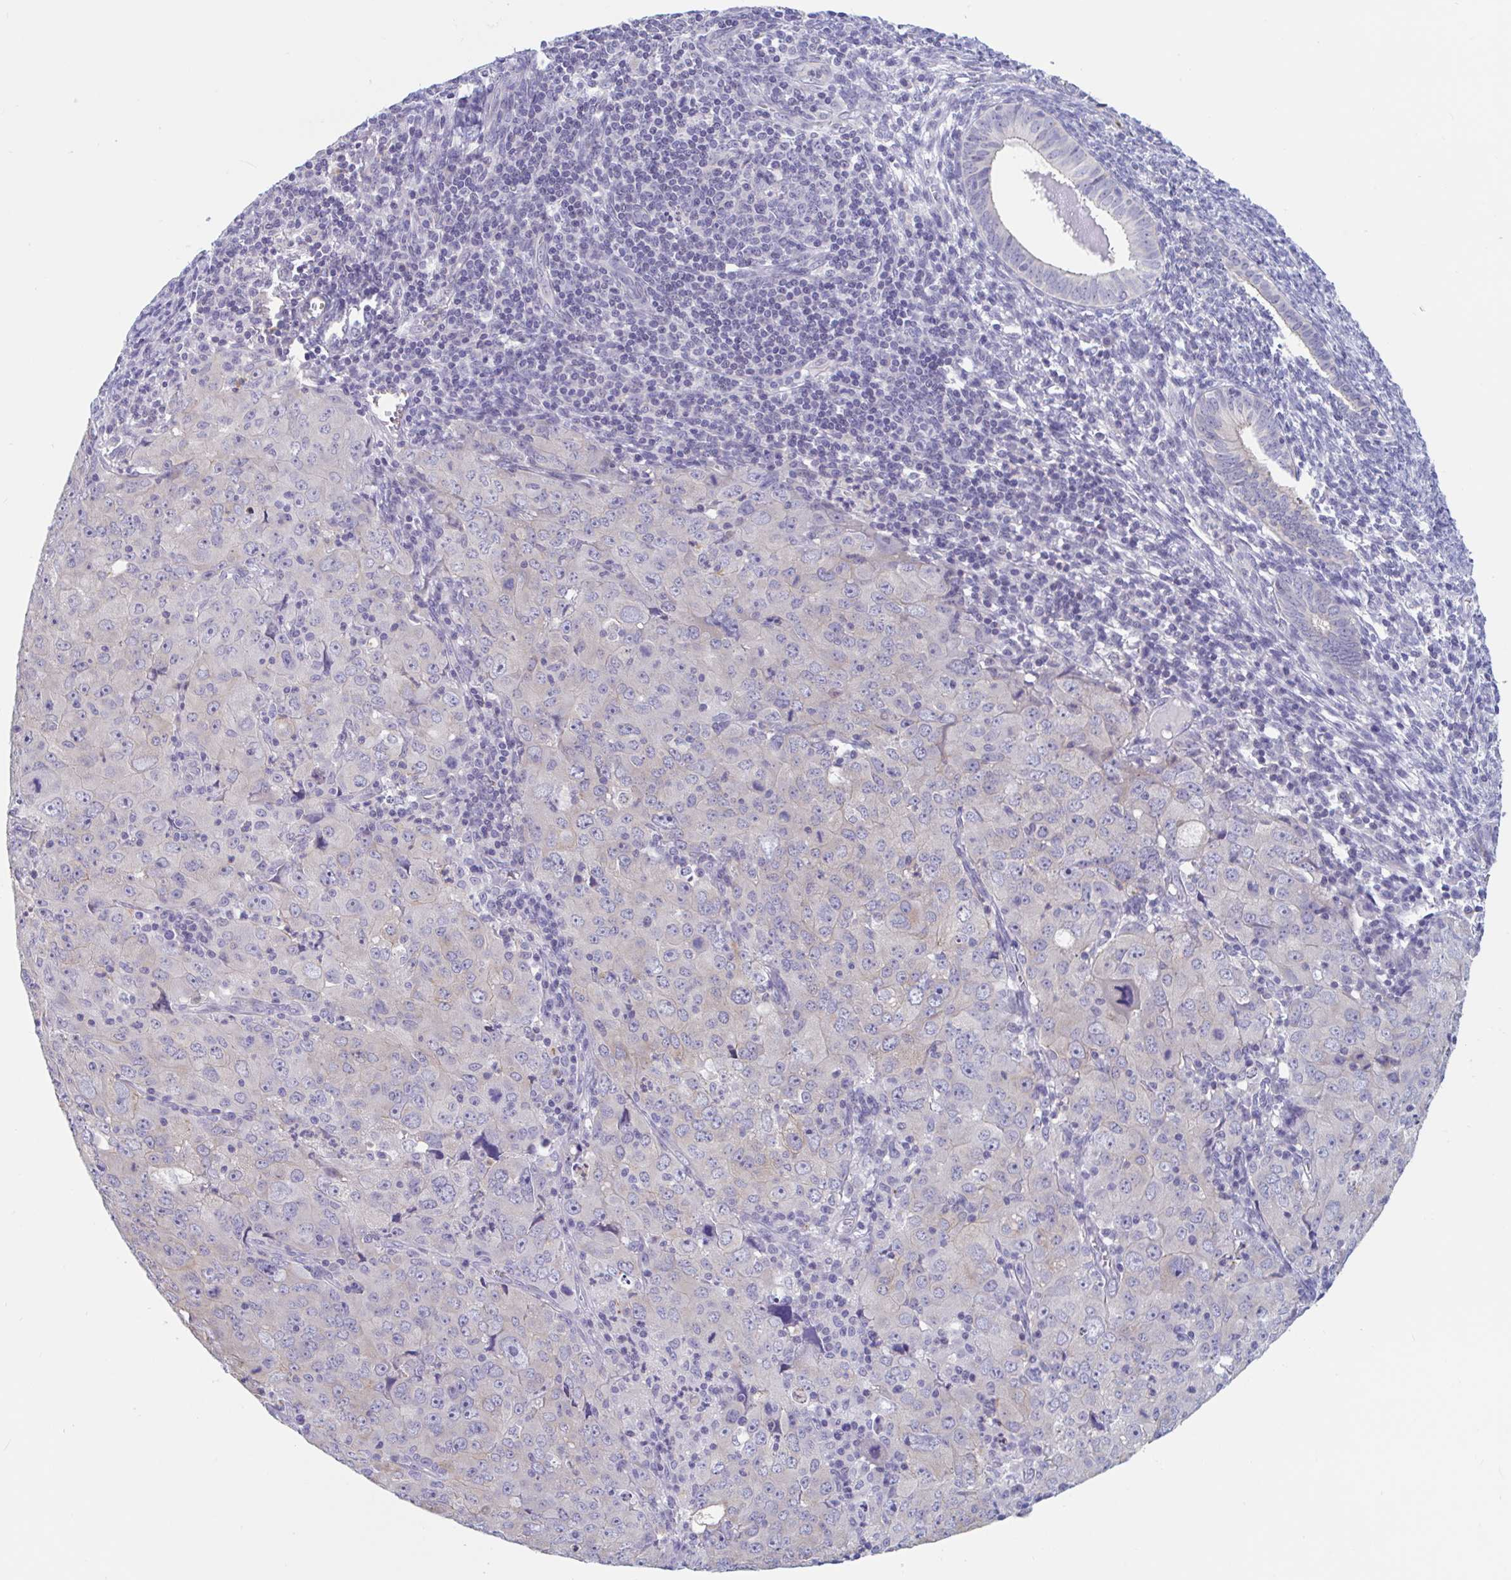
{"staining": {"intensity": "weak", "quantity": "<25%", "location": "cytoplasmic/membranous"}, "tissue": "cervical cancer", "cell_type": "Tumor cells", "image_type": "cancer", "snomed": [{"axis": "morphology", "description": "Adenocarcinoma, NOS"}, {"axis": "topography", "description": "Cervix"}], "caption": "There is no significant positivity in tumor cells of cervical adenocarcinoma. (DAB (3,3'-diaminobenzidine) IHC with hematoxylin counter stain).", "gene": "UNKL", "patient": {"sex": "female", "age": 56}}